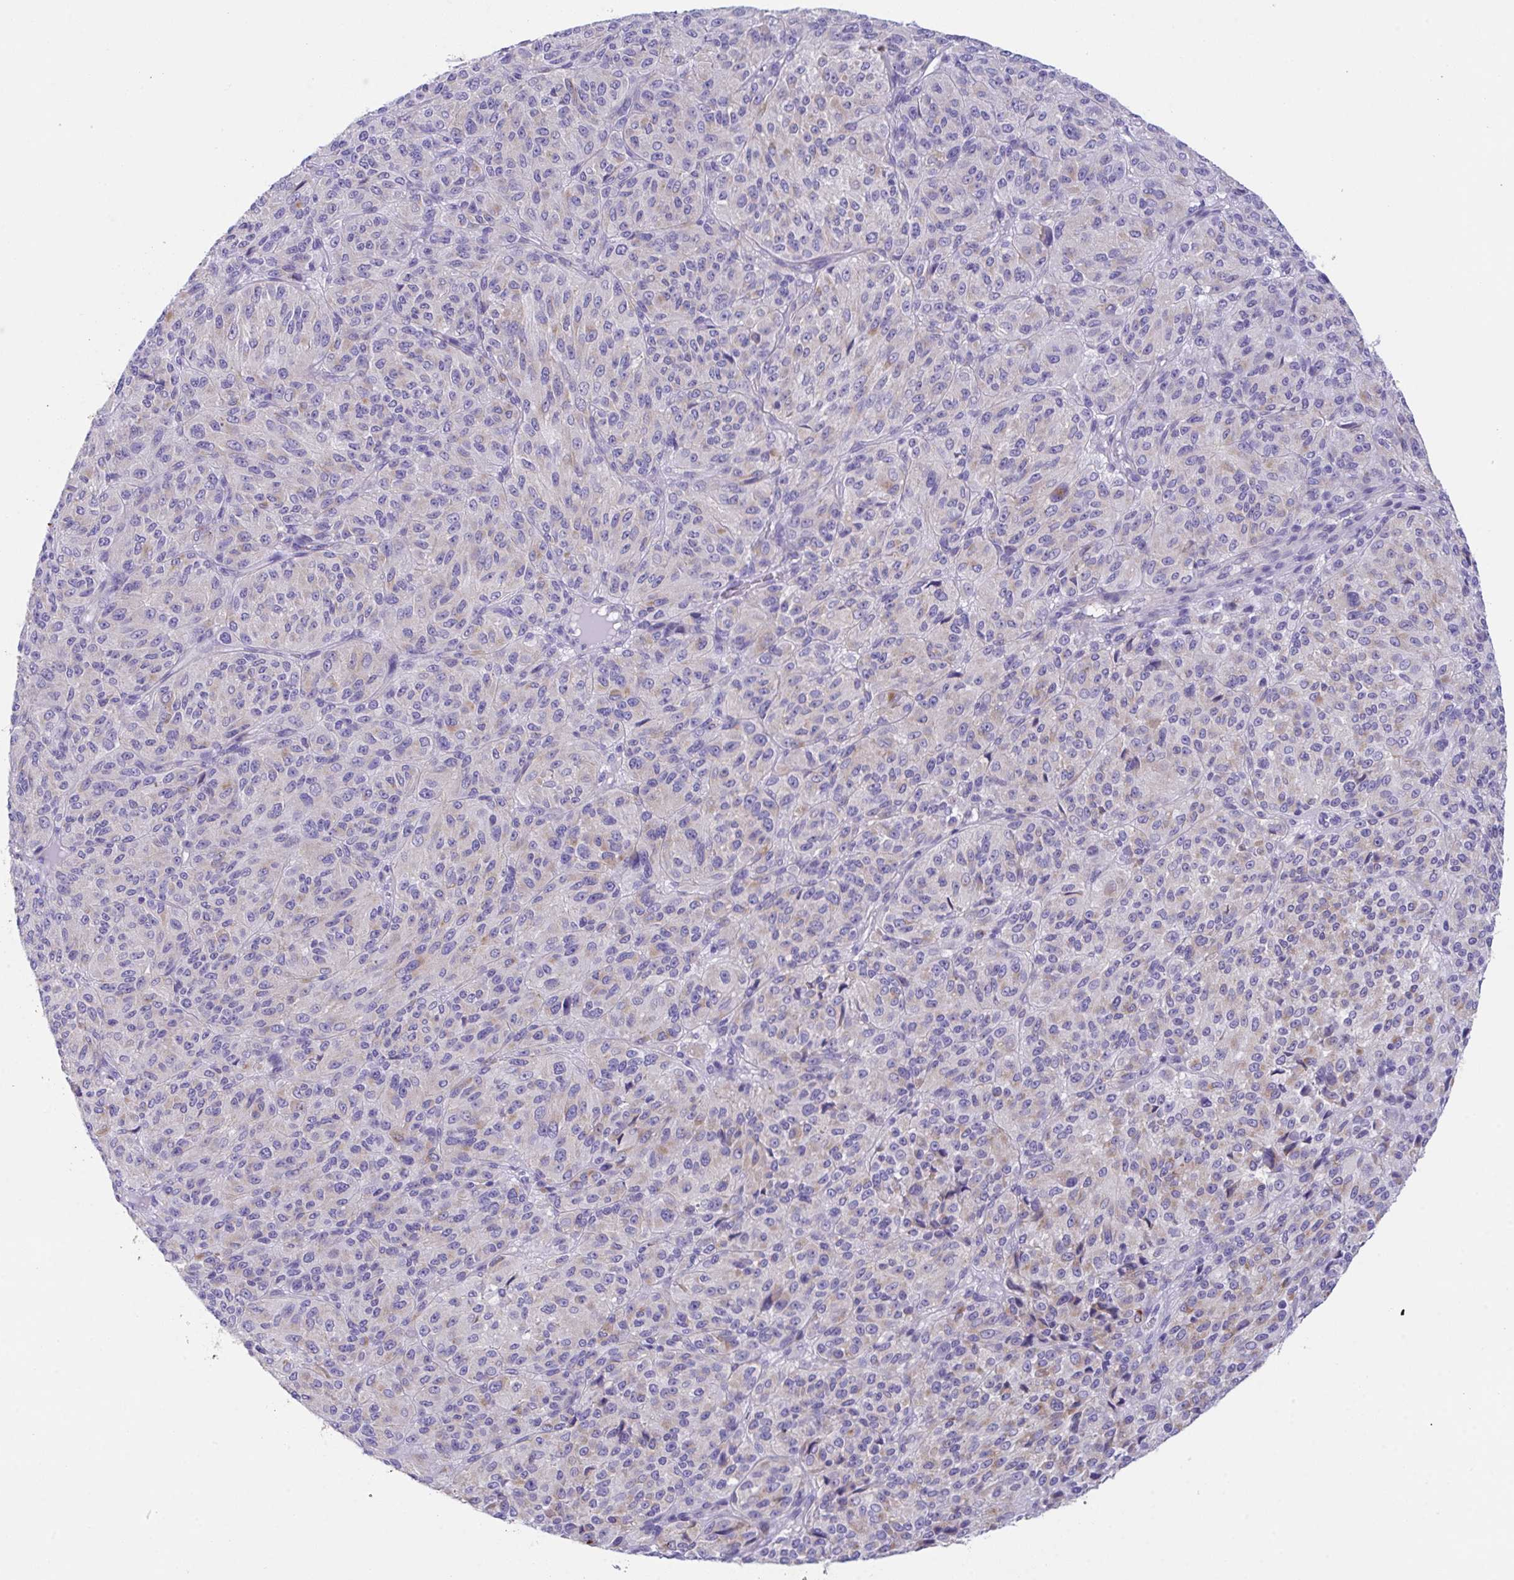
{"staining": {"intensity": "weak", "quantity": "<25%", "location": "cytoplasmic/membranous"}, "tissue": "melanoma", "cell_type": "Tumor cells", "image_type": "cancer", "snomed": [{"axis": "morphology", "description": "Malignant melanoma, Metastatic site"}, {"axis": "topography", "description": "Brain"}], "caption": "DAB (3,3'-diaminobenzidine) immunohistochemical staining of malignant melanoma (metastatic site) demonstrates no significant staining in tumor cells.", "gene": "TMEM106B", "patient": {"sex": "female", "age": 56}}